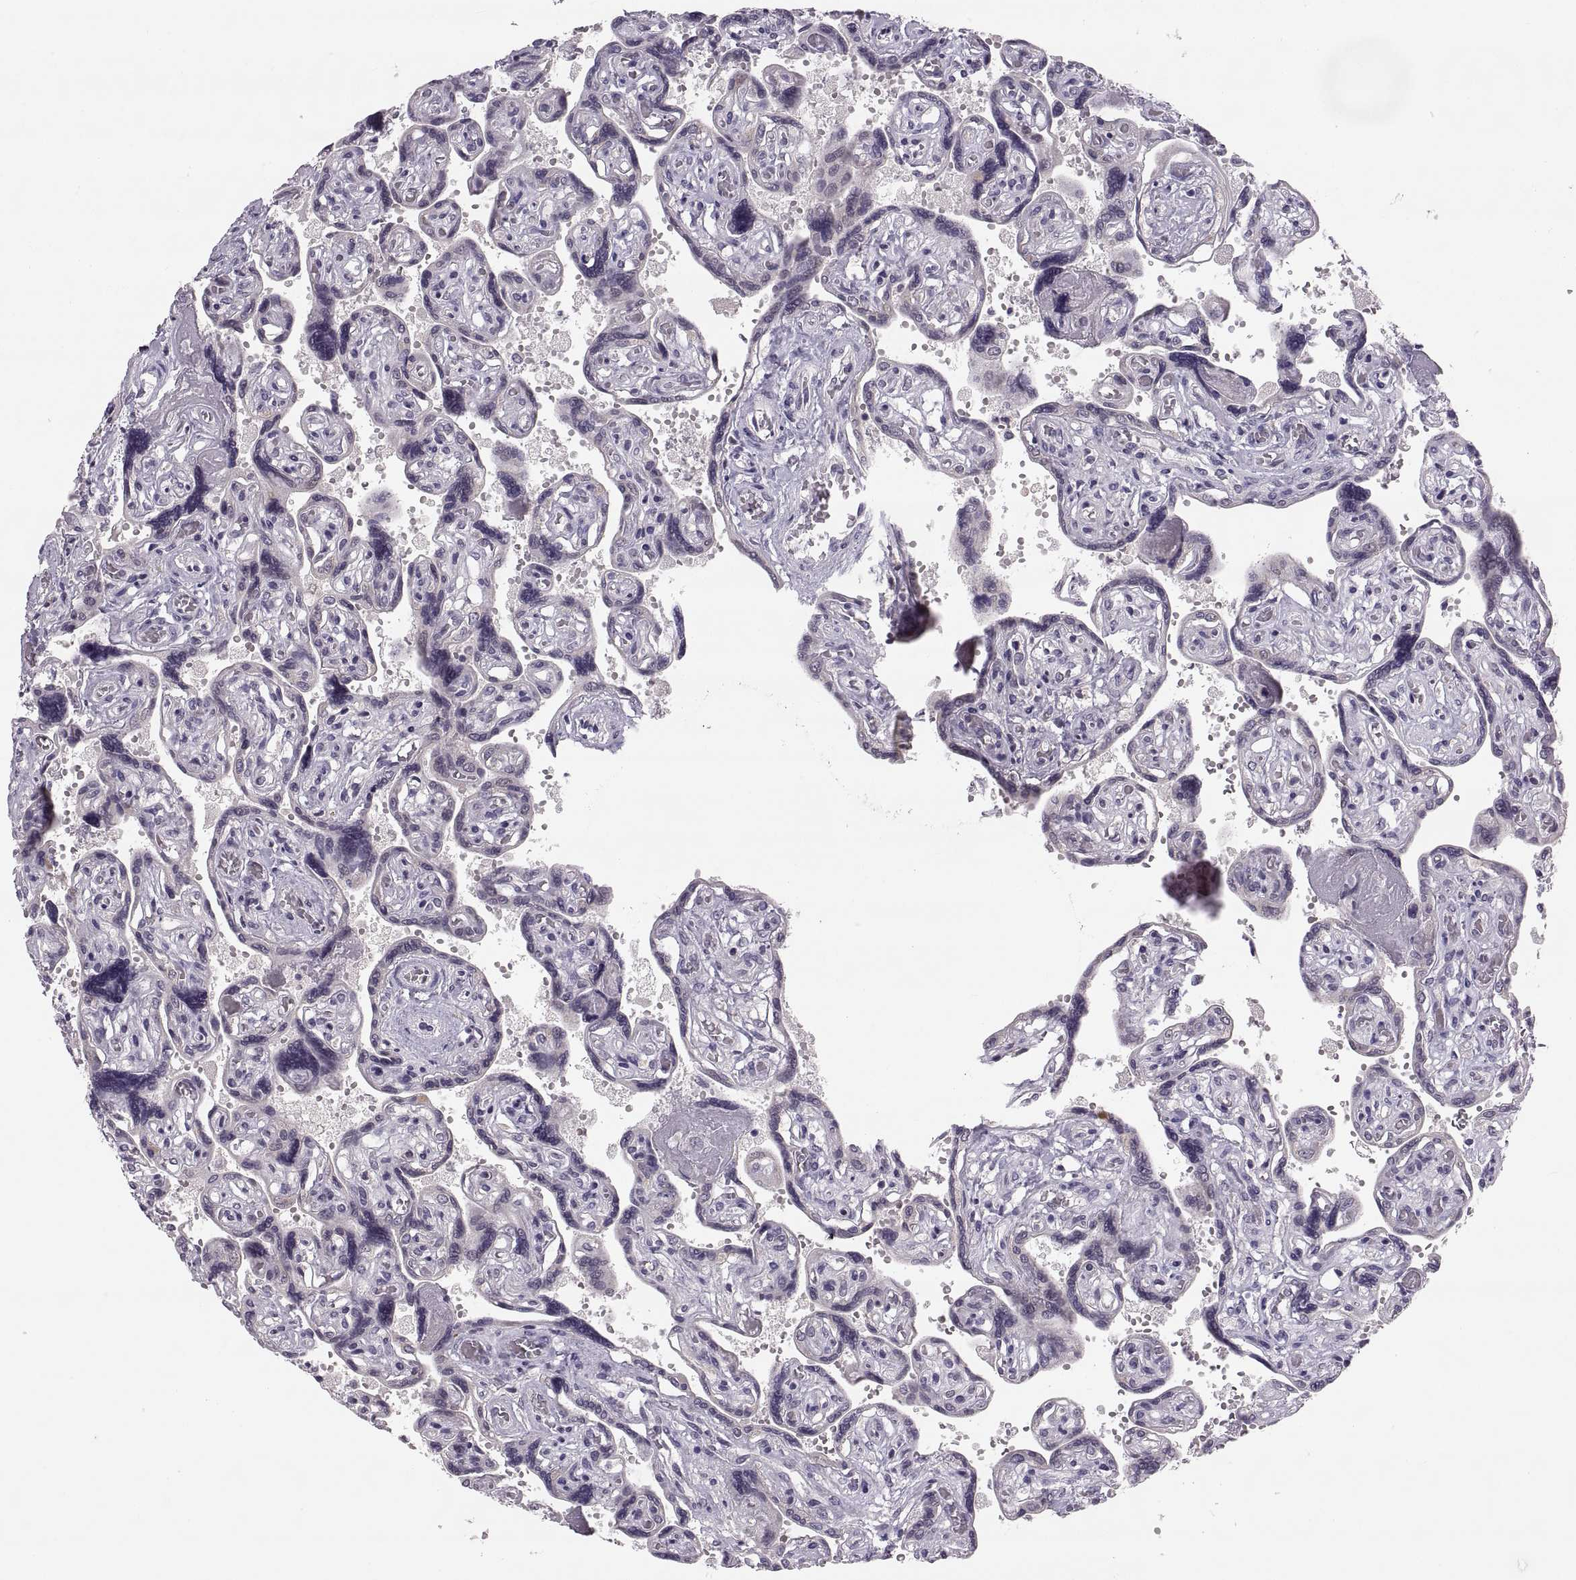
{"staining": {"intensity": "weak", "quantity": "25%-75%", "location": "cytoplasmic/membranous"}, "tissue": "placenta", "cell_type": "Decidual cells", "image_type": "normal", "snomed": [{"axis": "morphology", "description": "Normal tissue, NOS"}, {"axis": "topography", "description": "Placenta"}], "caption": "High-power microscopy captured an immunohistochemistry (IHC) histopathology image of normal placenta, revealing weak cytoplasmic/membranous staining in approximately 25%-75% of decidual cells.", "gene": "ADH6", "patient": {"sex": "female", "age": 32}}